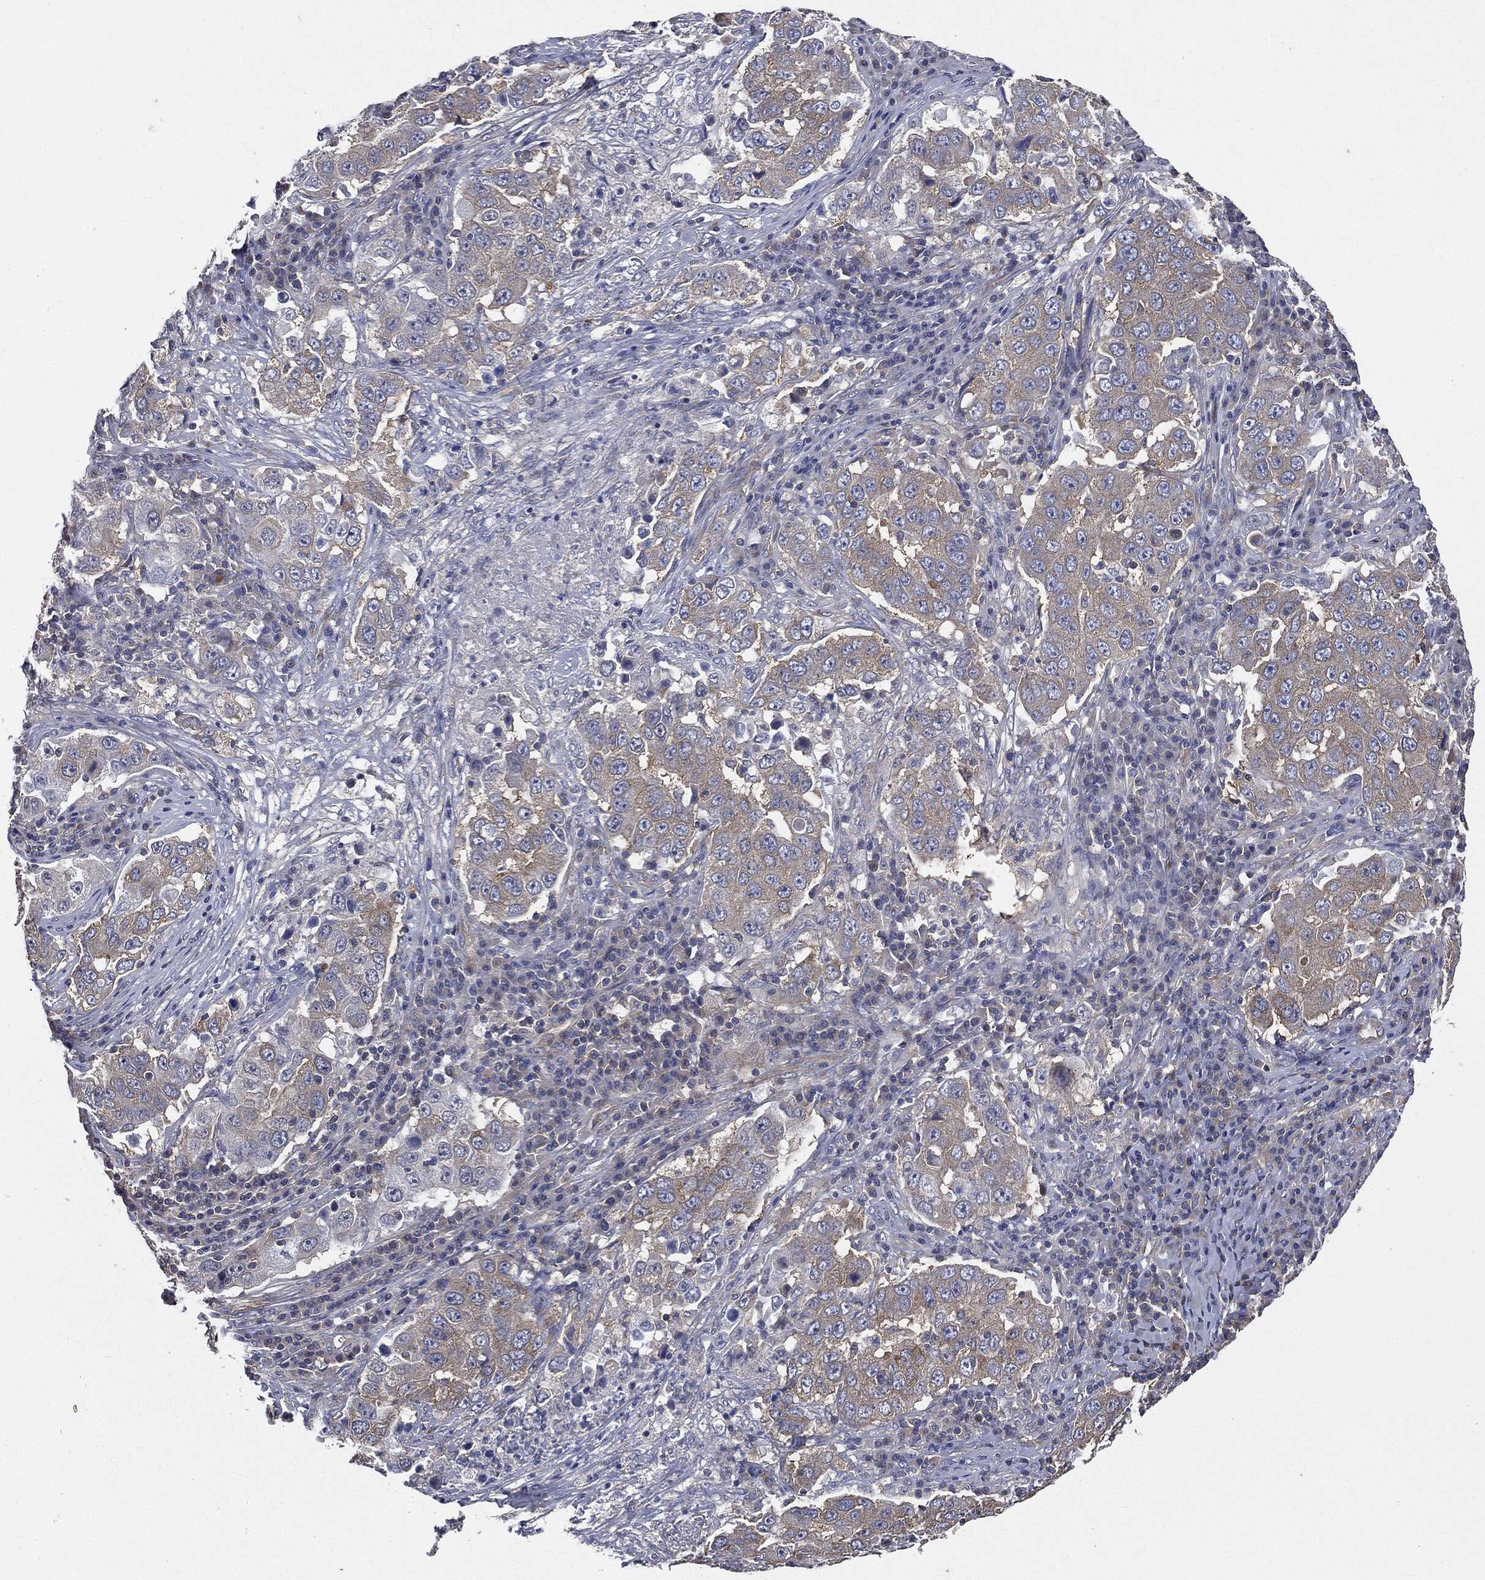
{"staining": {"intensity": "weak", "quantity": "<25%", "location": "cytoplasmic/membranous"}, "tissue": "lung cancer", "cell_type": "Tumor cells", "image_type": "cancer", "snomed": [{"axis": "morphology", "description": "Adenocarcinoma, NOS"}, {"axis": "topography", "description": "Lung"}], "caption": "The photomicrograph demonstrates no significant expression in tumor cells of adenocarcinoma (lung).", "gene": "EPS15L1", "patient": {"sex": "male", "age": 73}}